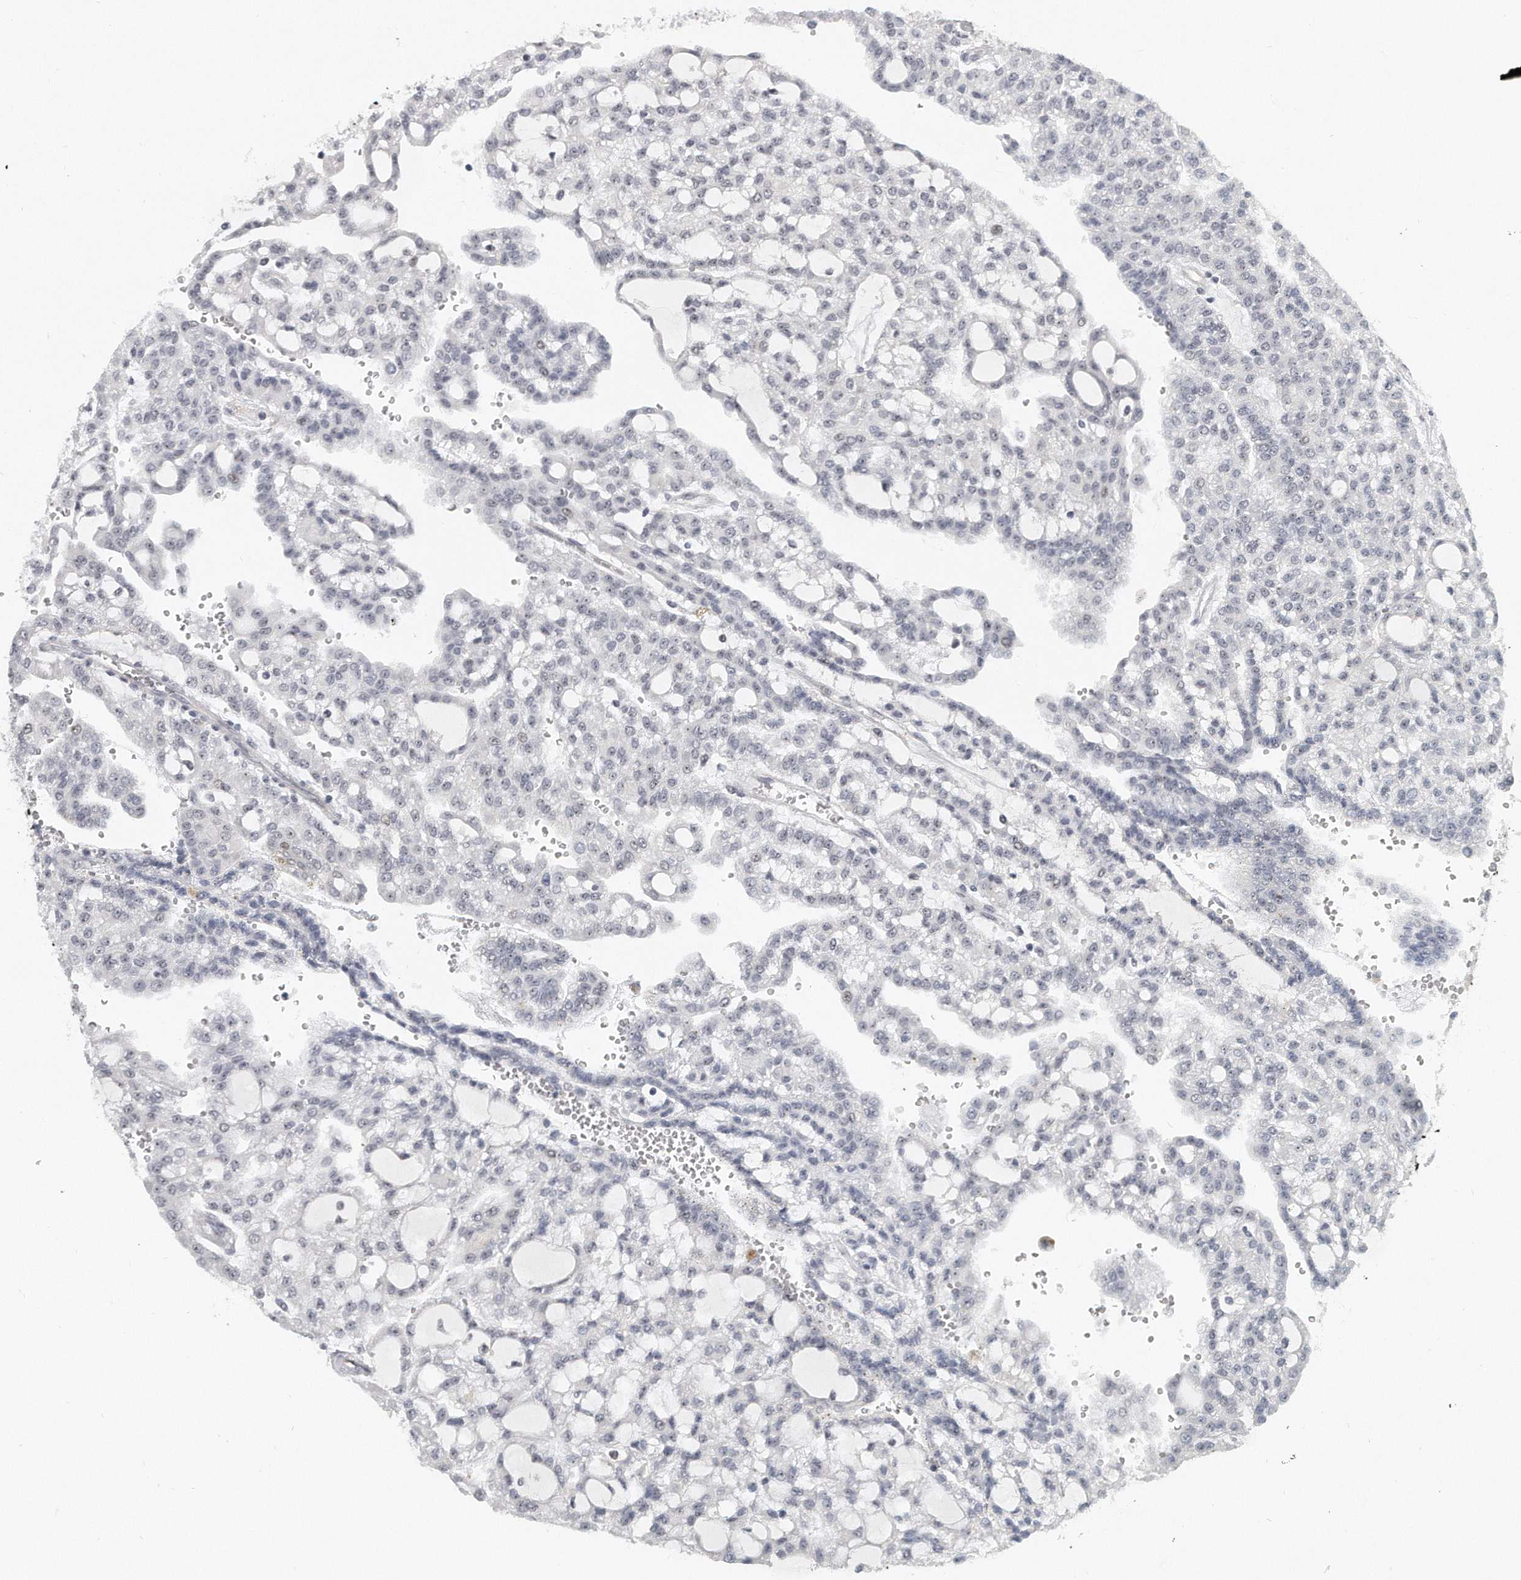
{"staining": {"intensity": "negative", "quantity": "none", "location": "none"}, "tissue": "renal cancer", "cell_type": "Tumor cells", "image_type": "cancer", "snomed": [{"axis": "morphology", "description": "Adenocarcinoma, NOS"}, {"axis": "topography", "description": "Kidney"}], "caption": "An immunohistochemistry micrograph of adenocarcinoma (renal) is shown. There is no staining in tumor cells of adenocarcinoma (renal).", "gene": "TFCP2L1", "patient": {"sex": "male", "age": 63}}